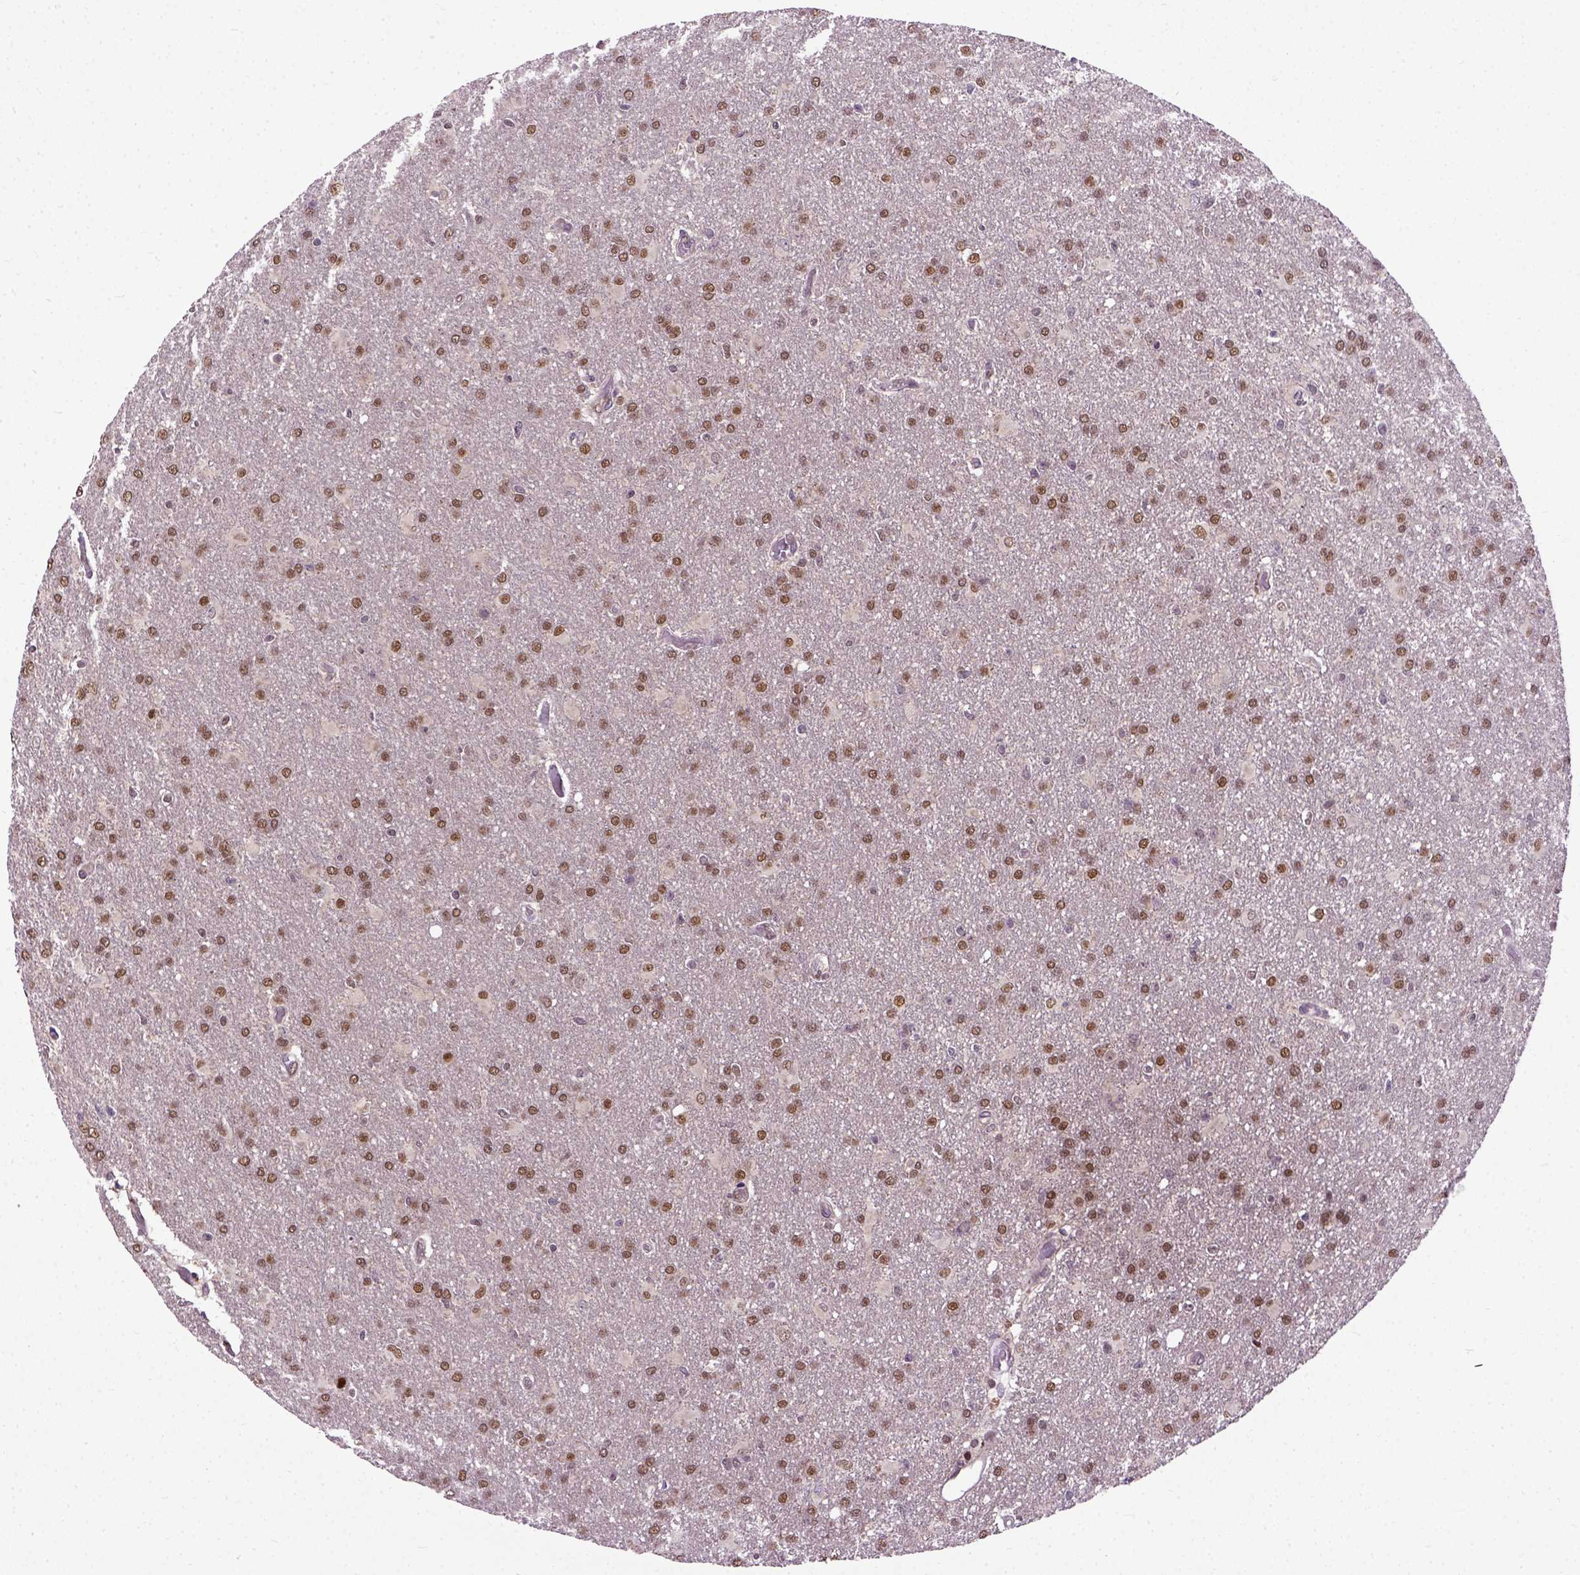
{"staining": {"intensity": "moderate", "quantity": ">75%", "location": "nuclear"}, "tissue": "glioma", "cell_type": "Tumor cells", "image_type": "cancer", "snomed": [{"axis": "morphology", "description": "Glioma, malignant, High grade"}, {"axis": "topography", "description": "Brain"}], "caption": "Protein expression analysis of malignant glioma (high-grade) displays moderate nuclear expression in approximately >75% of tumor cells.", "gene": "UBA3", "patient": {"sex": "male", "age": 68}}